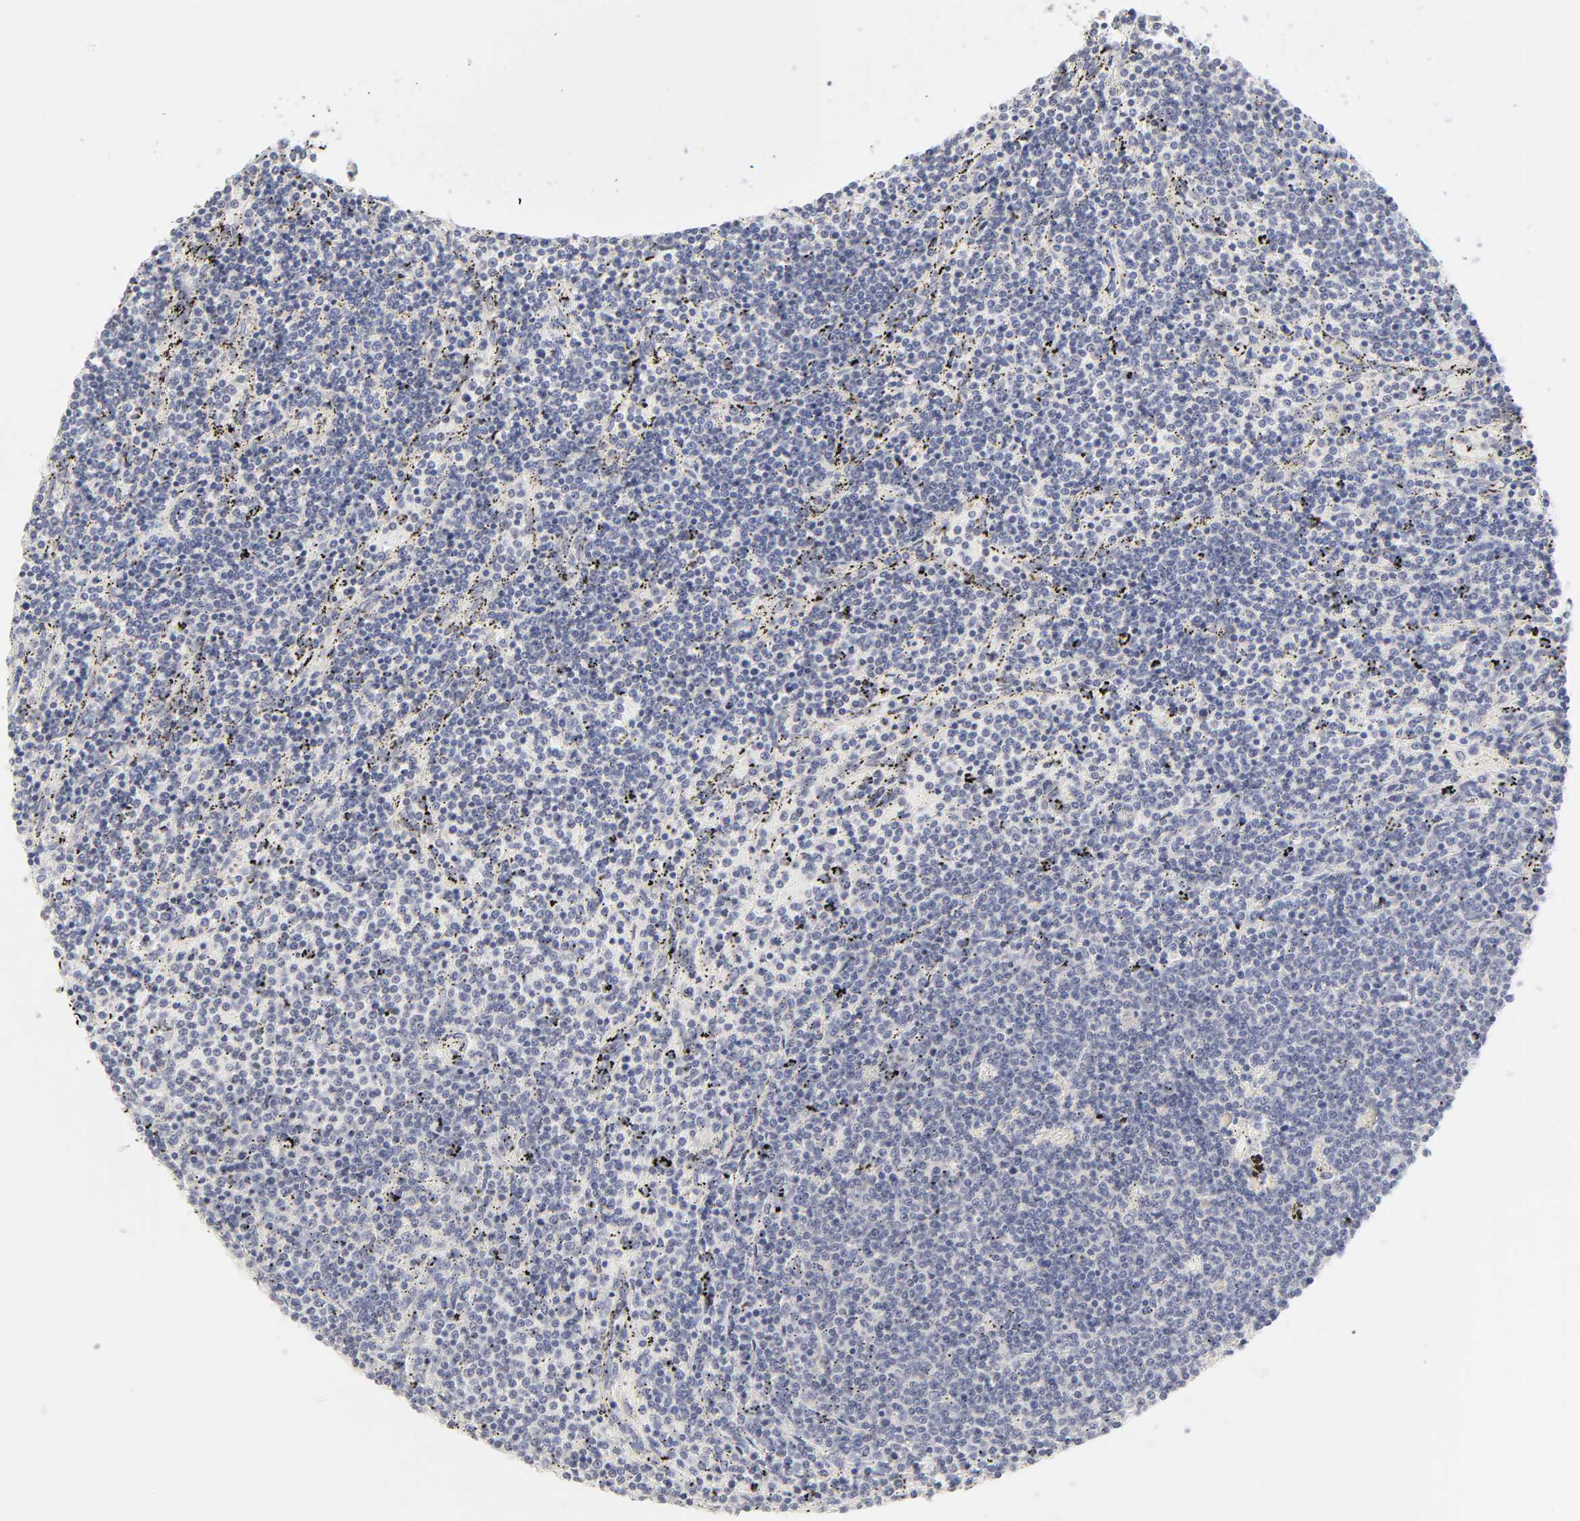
{"staining": {"intensity": "negative", "quantity": "none", "location": "none"}, "tissue": "lymphoma", "cell_type": "Tumor cells", "image_type": "cancer", "snomed": [{"axis": "morphology", "description": "Malignant lymphoma, non-Hodgkin's type, Low grade"}, {"axis": "topography", "description": "Spleen"}], "caption": "IHC of malignant lymphoma, non-Hodgkin's type (low-grade) demonstrates no staining in tumor cells.", "gene": "CYP4B1", "patient": {"sex": "female", "age": 50}}